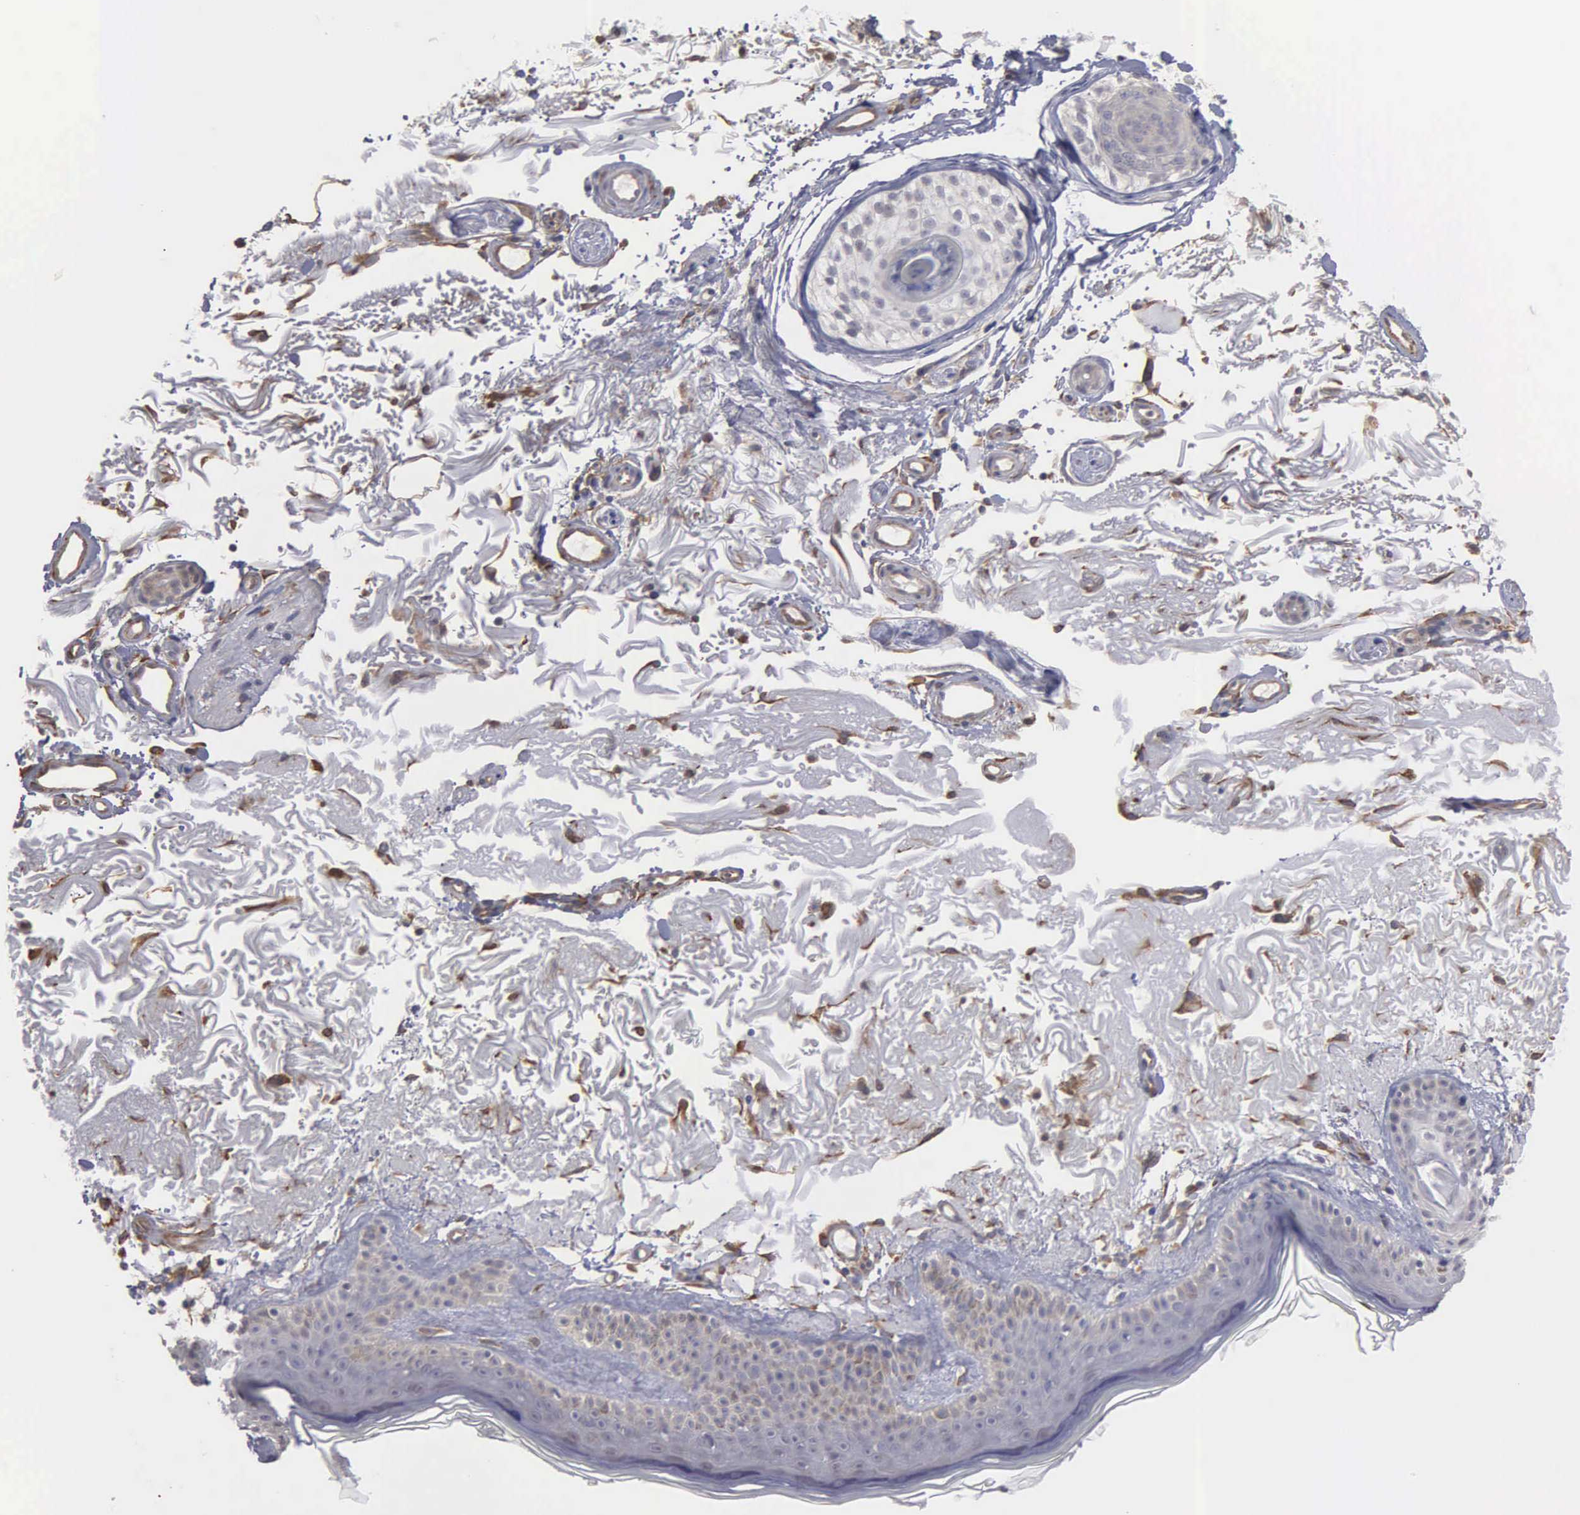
{"staining": {"intensity": "weak", "quantity": "25%-75%", "location": "cytoplasmic/membranous"}, "tissue": "skin", "cell_type": "Fibroblasts", "image_type": "normal", "snomed": [{"axis": "morphology", "description": "Normal tissue, NOS"}, {"axis": "topography", "description": "Skin"}], "caption": "Immunohistochemical staining of normal skin exhibits 25%-75% levels of weak cytoplasmic/membranous protein positivity in about 25%-75% of fibroblasts.", "gene": "LIN52", "patient": {"sex": "female", "age": 90}}